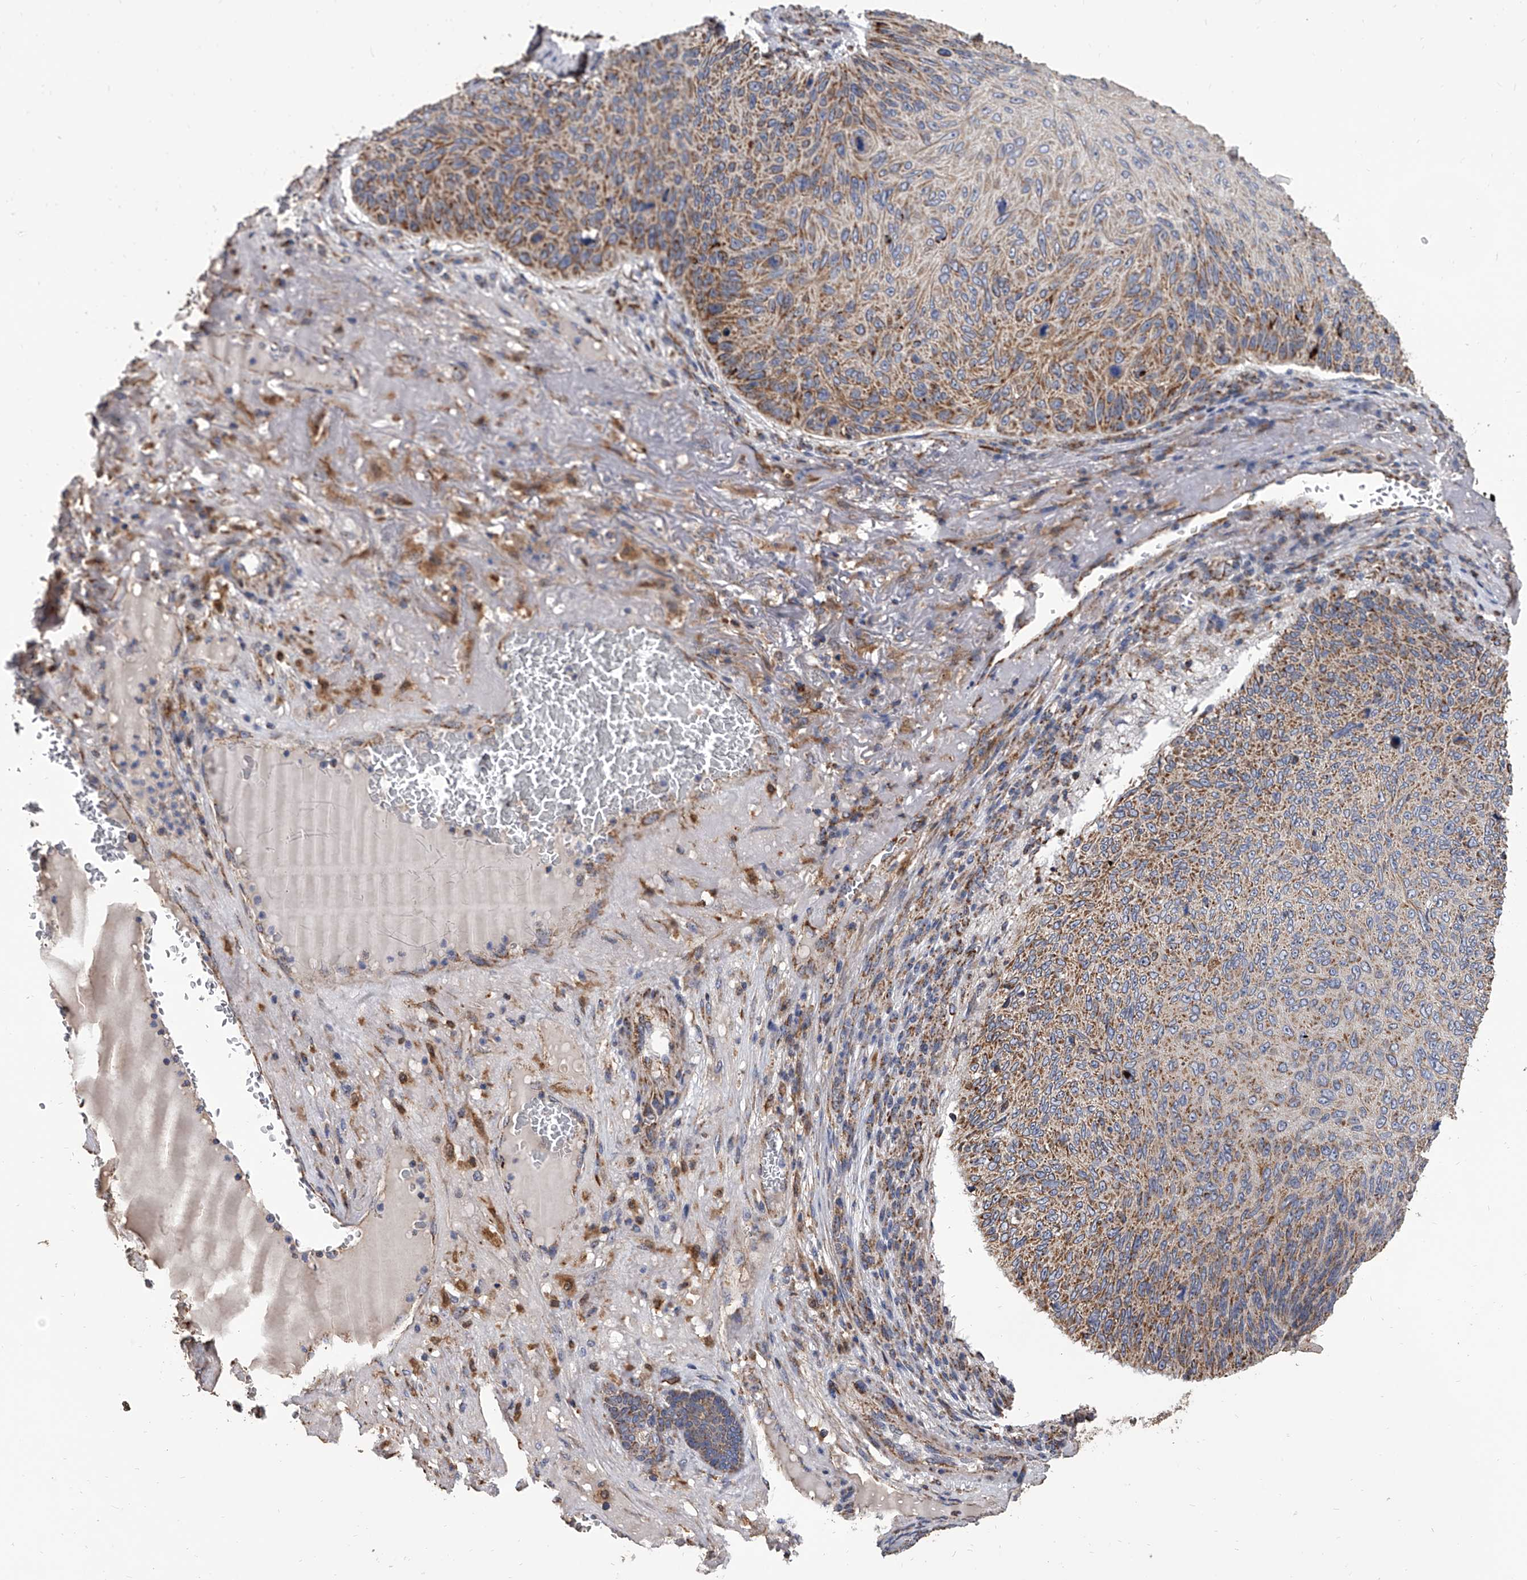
{"staining": {"intensity": "strong", "quantity": "25%-75%", "location": "cytoplasmic/membranous"}, "tissue": "skin cancer", "cell_type": "Tumor cells", "image_type": "cancer", "snomed": [{"axis": "morphology", "description": "Squamous cell carcinoma, NOS"}, {"axis": "topography", "description": "Skin"}], "caption": "IHC staining of squamous cell carcinoma (skin), which shows high levels of strong cytoplasmic/membranous expression in approximately 25%-75% of tumor cells indicating strong cytoplasmic/membranous protein staining. The staining was performed using DAB (3,3'-diaminobenzidine) (brown) for protein detection and nuclei were counterstained in hematoxylin (blue).", "gene": "MRPL28", "patient": {"sex": "female", "age": 88}}